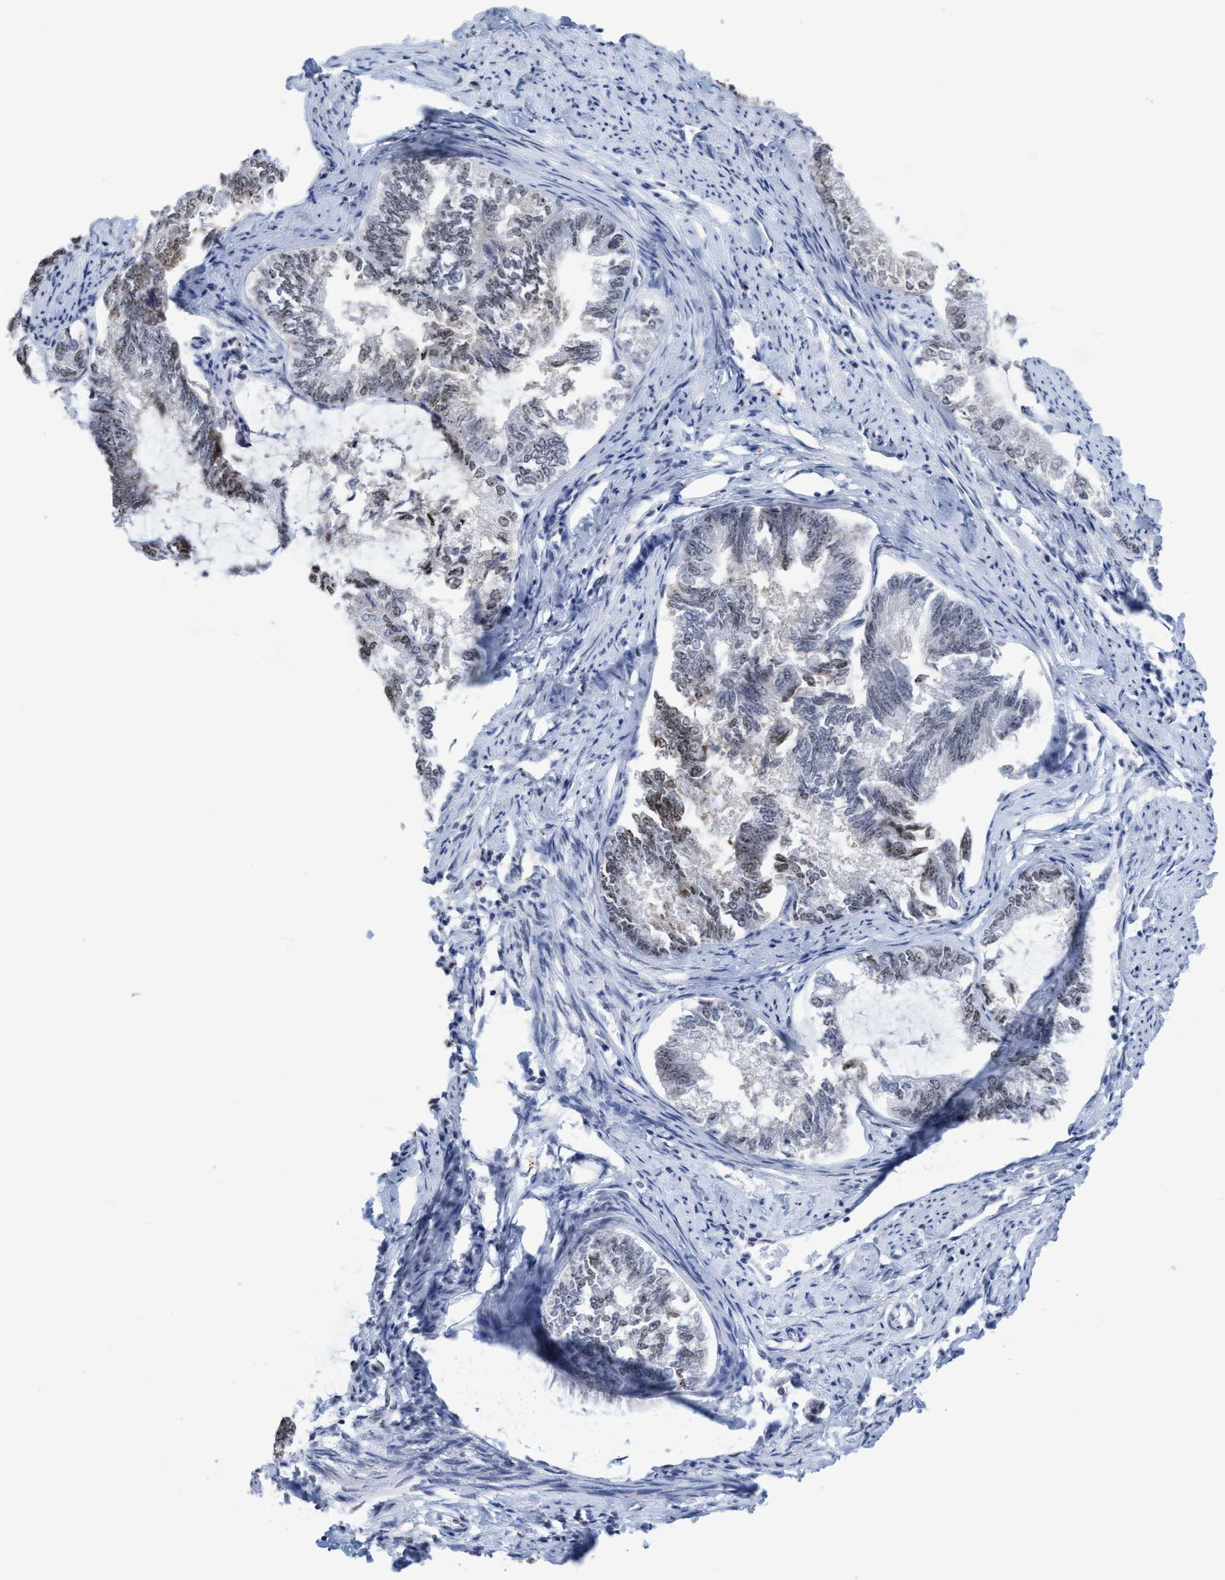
{"staining": {"intensity": "weak", "quantity": "<25%", "location": "nuclear"}, "tissue": "endometrial cancer", "cell_type": "Tumor cells", "image_type": "cancer", "snomed": [{"axis": "morphology", "description": "Adenocarcinoma, NOS"}, {"axis": "topography", "description": "Endometrium"}], "caption": "DAB immunohistochemical staining of human endometrial cancer shows no significant positivity in tumor cells.", "gene": "EFCAB10", "patient": {"sex": "female", "age": 86}}